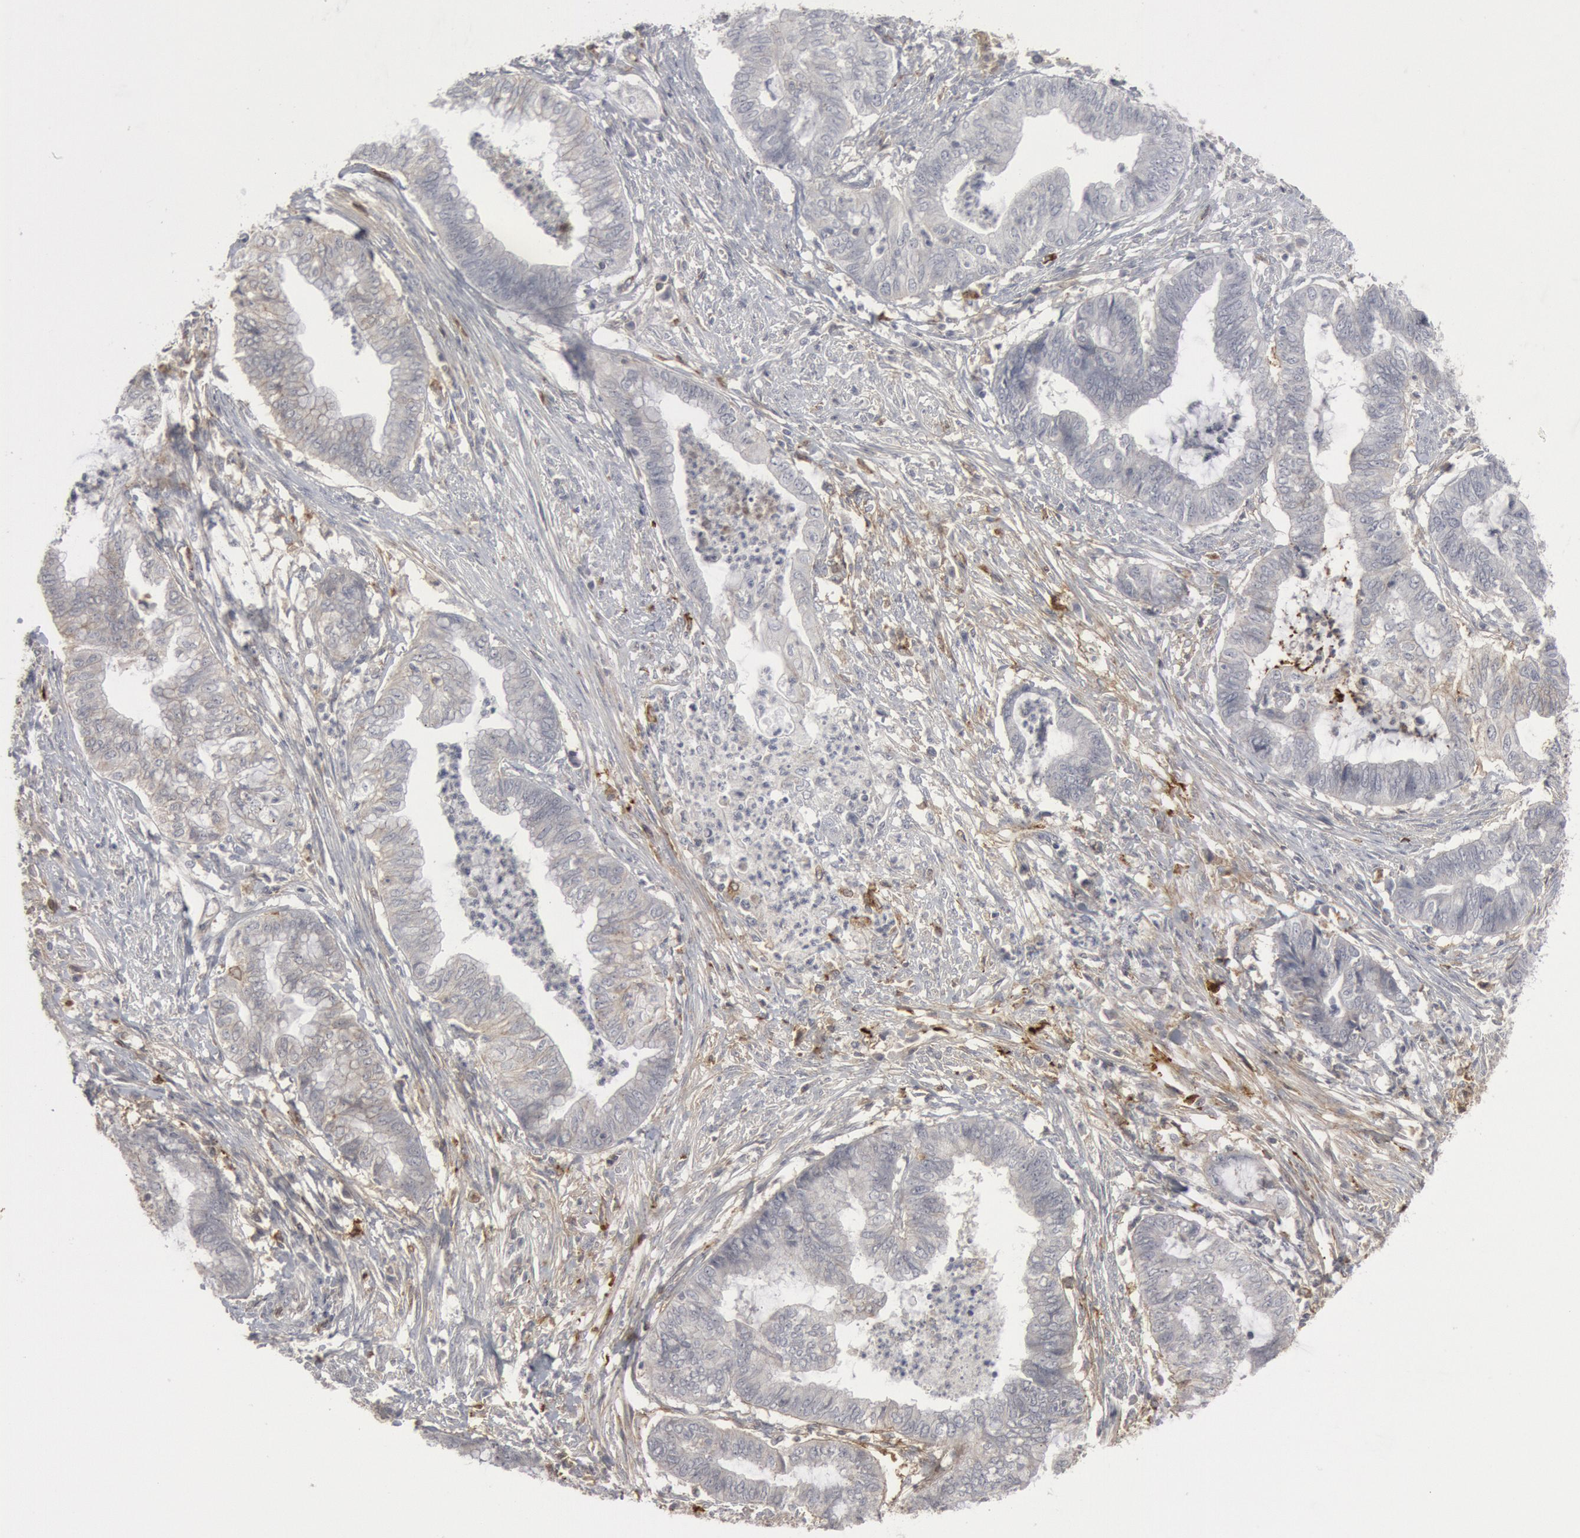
{"staining": {"intensity": "negative", "quantity": "none", "location": "none"}, "tissue": "endometrial cancer", "cell_type": "Tumor cells", "image_type": "cancer", "snomed": [{"axis": "morphology", "description": "Necrosis, NOS"}, {"axis": "morphology", "description": "Adenocarcinoma, NOS"}, {"axis": "topography", "description": "Endometrium"}], "caption": "DAB immunohistochemical staining of endometrial cancer (adenocarcinoma) exhibits no significant positivity in tumor cells. (DAB immunohistochemistry (IHC) with hematoxylin counter stain).", "gene": "C1QC", "patient": {"sex": "female", "age": 79}}